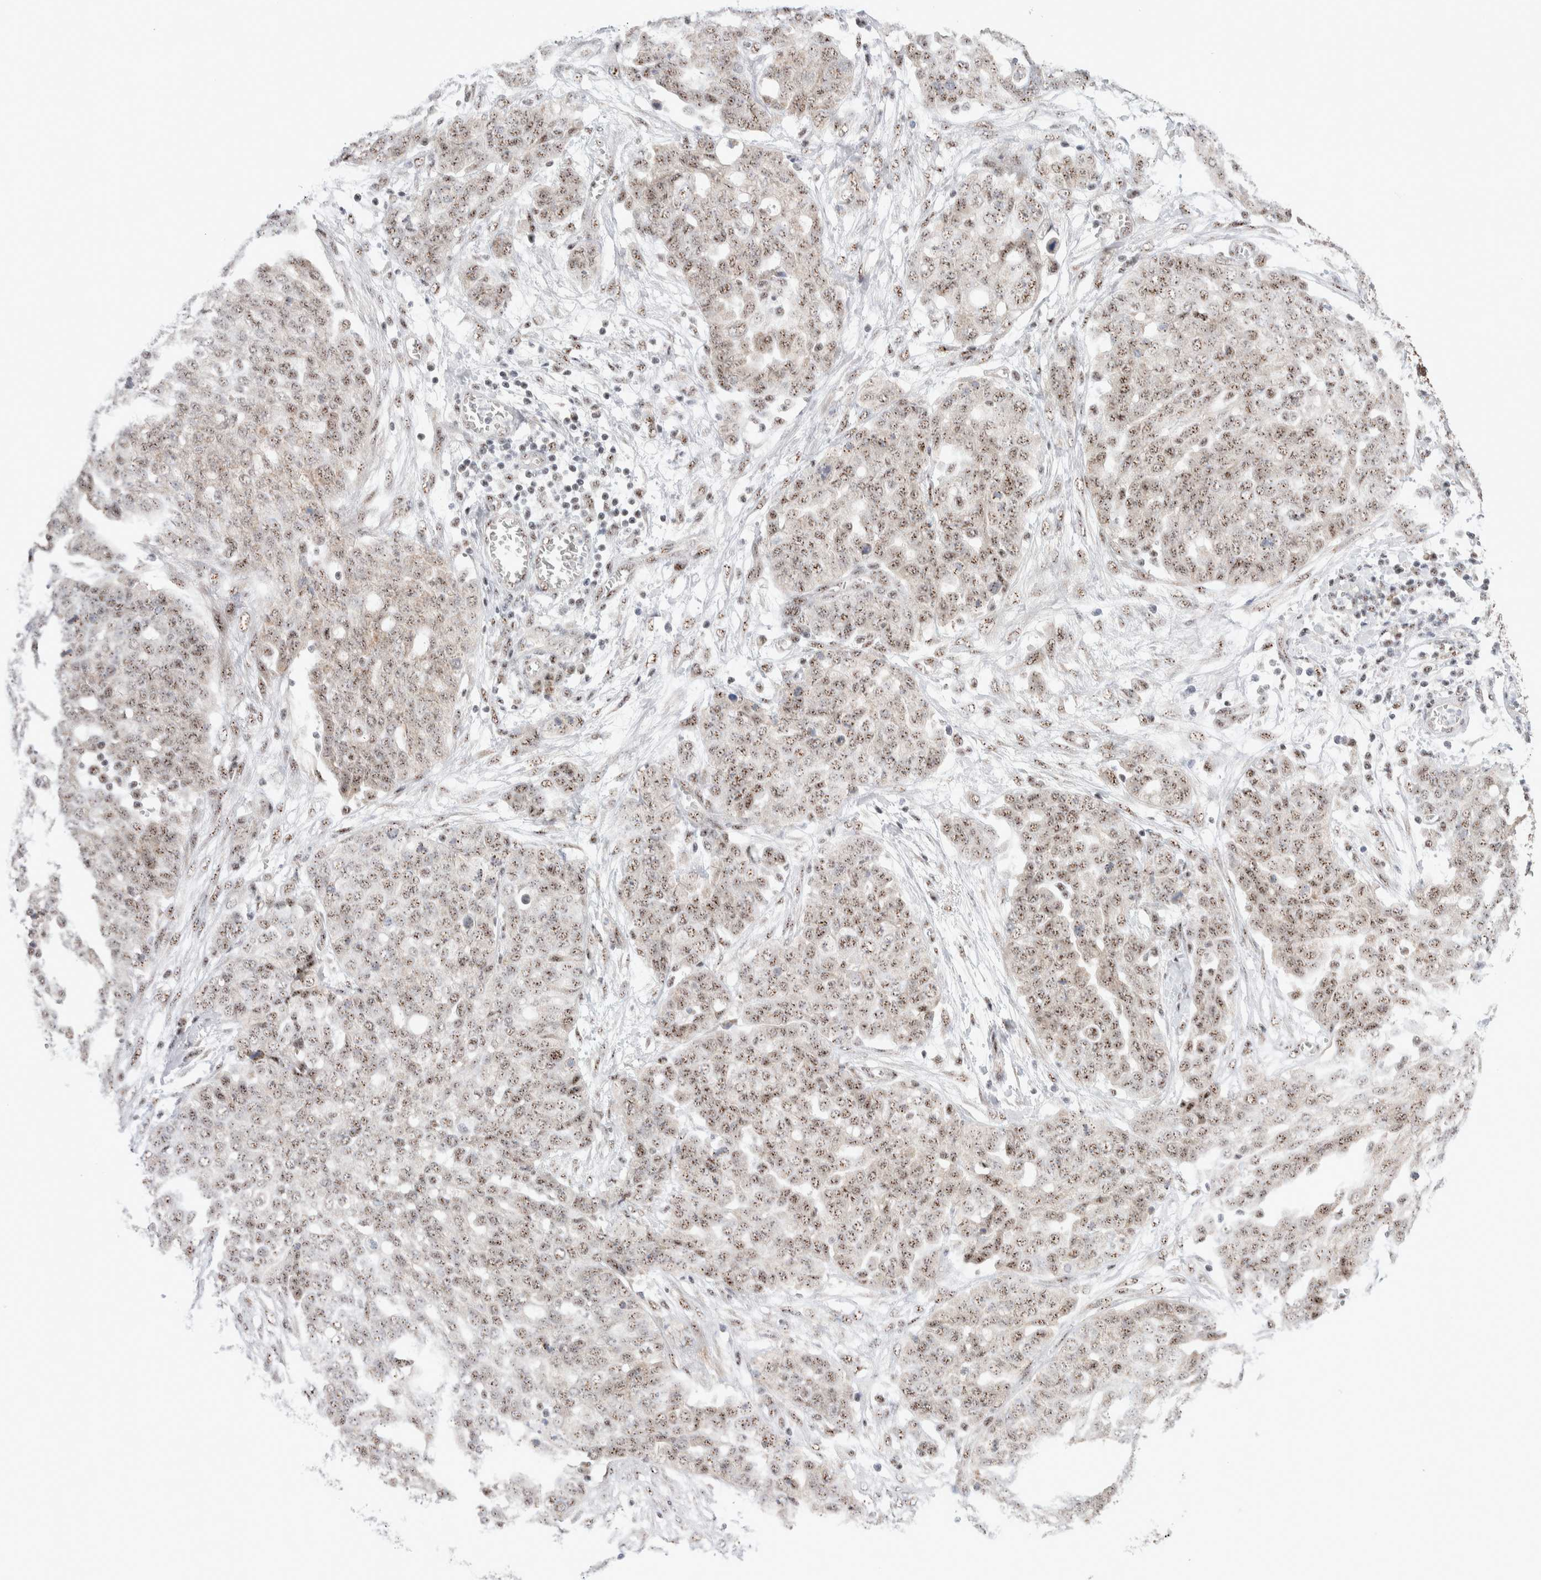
{"staining": {"intensity": "moderate", "quantity": ">75%", "location": "nuclear"}, "tissue": "ovarian cancer", "cell_type": "Tumor cells", "image_type": "cancer", "snomed": [{"axis": "morphology", "description": "Cystadenocarcinoma, serous, NOS"}, {"axis": "topography", "description": "Soft tissue"}, {"axis": "topography", "description": "Ovary"}], "caption": "Immunohistochemical staining of human ovarian cancer shows medium levels of moderate nuclear staining in about >75% of tumor cells.", "gene": "ZNF695", "patient": {"sex": "female", "age": 57}}